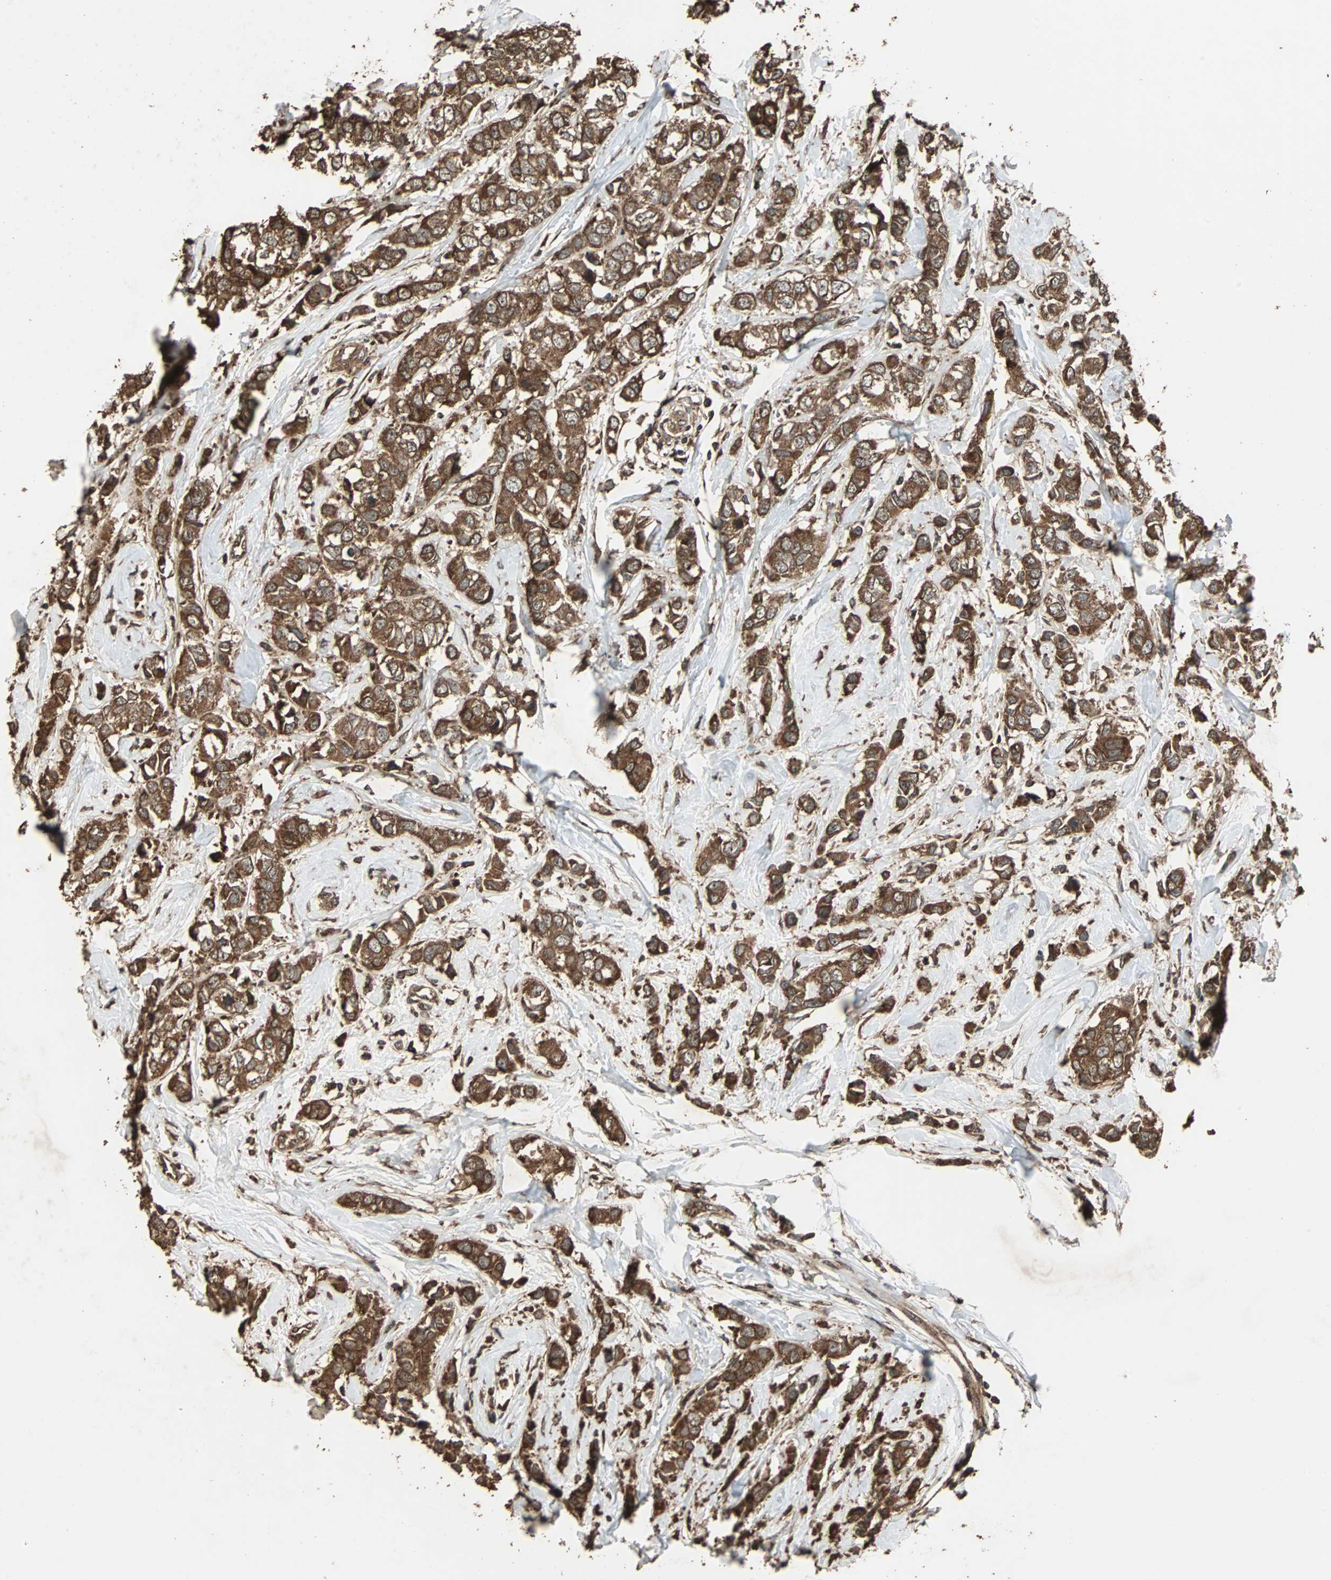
{"staining": {"intensity": "strong", "quantity": ">75%", "location": "cytoplasmic/membranous"}, "tissue": "breast cancer", "cell_type": "Tumor cells", "image_type": "cancer", "snomed": [{"axis": "morphology", "description": "Duct carcinoma"}, {"axis": "topography", "description": "Breast"}], "caption": "Invasive ductal carcinoma (breast) stained with a brown dye exhibits strong cytoplasmic/membranous positive positivity in approximately >75% of tumor cells.", "gene": "LAMTOR5", "patient": {"sex": "female", "age": 50}}